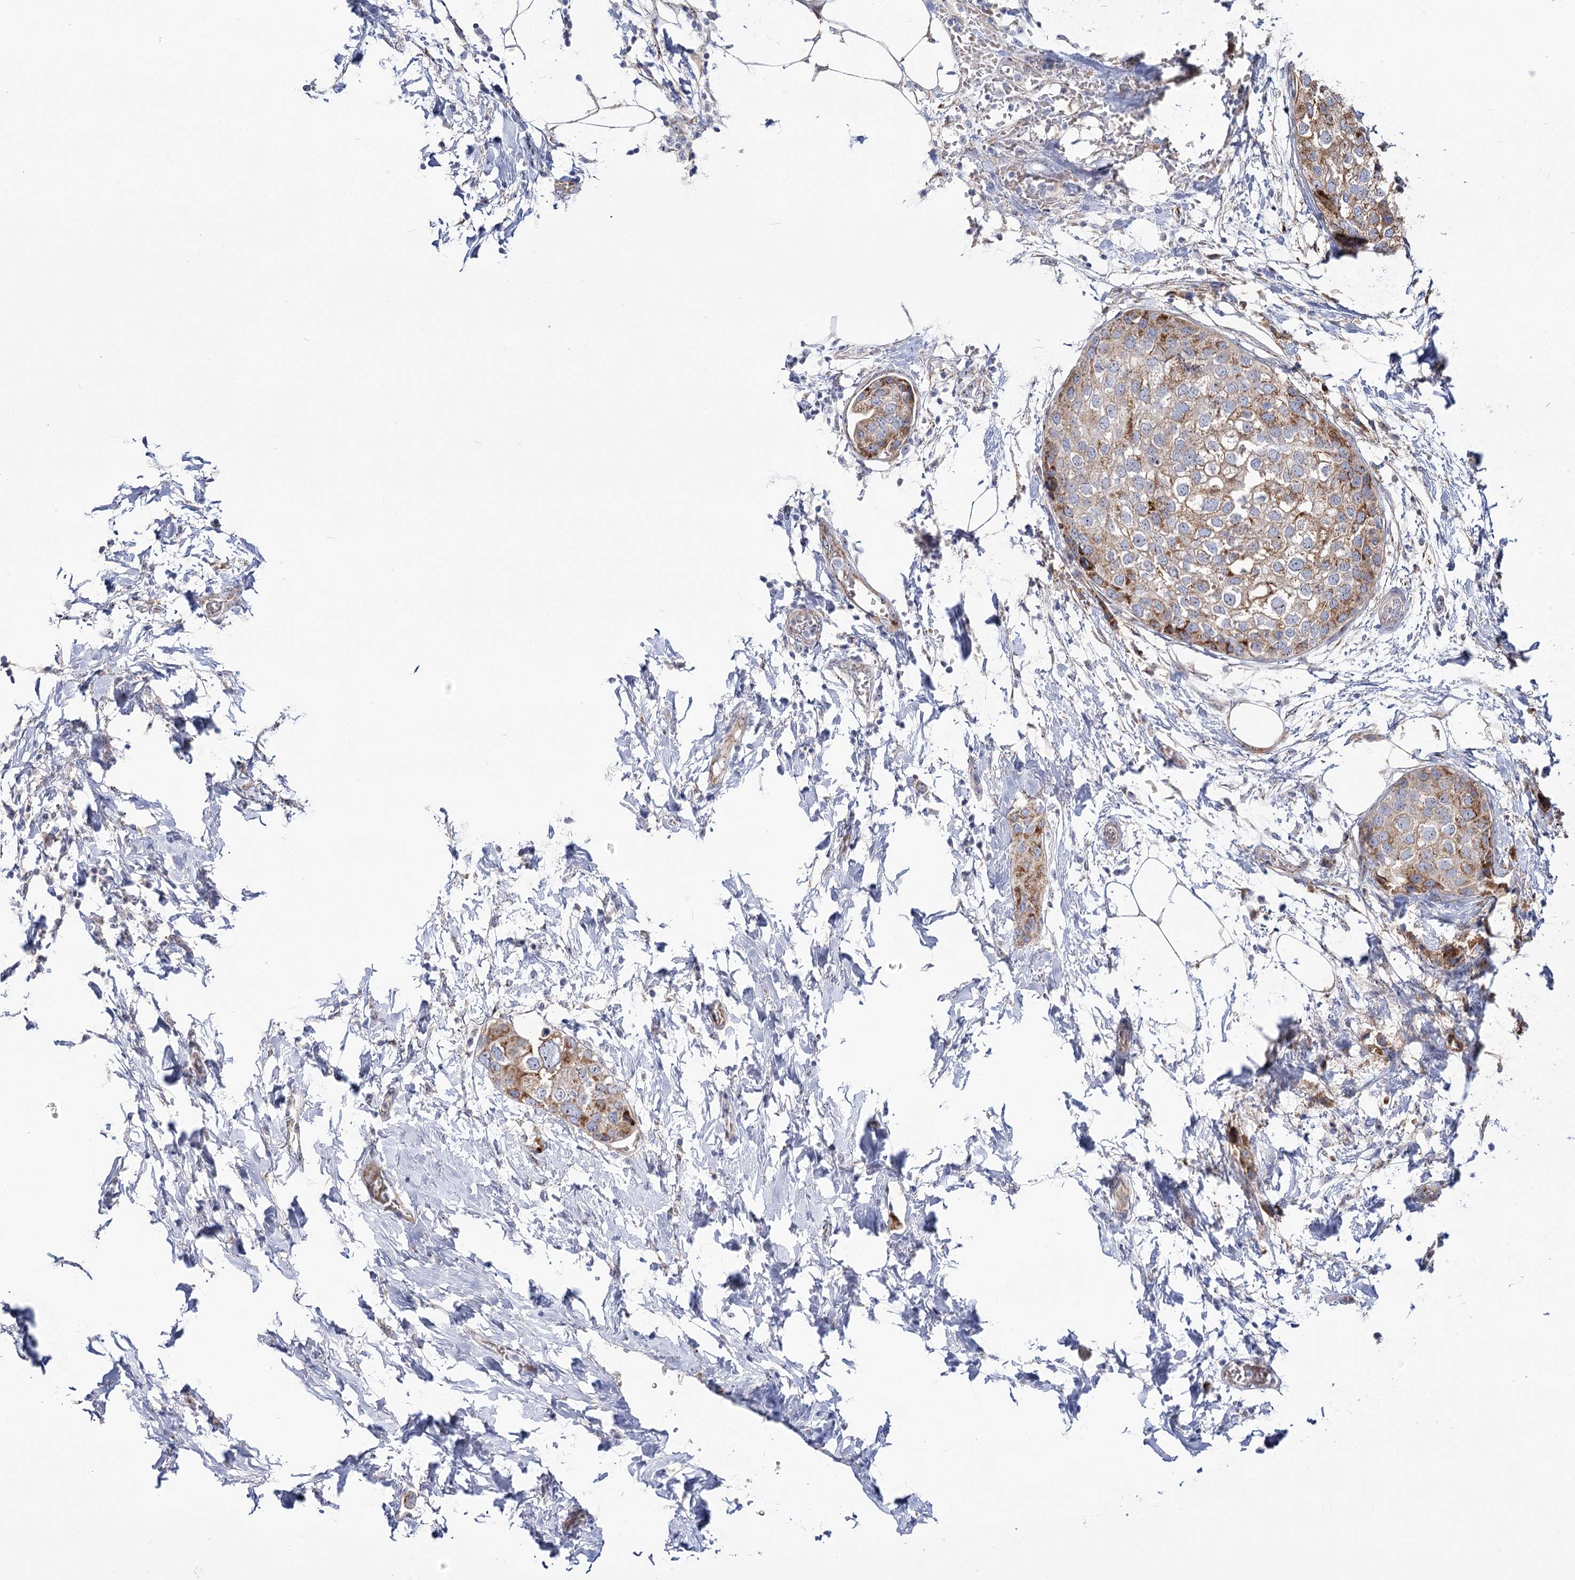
{"staining": {"intensity": "moderate", "quantity": "25%-75%", "location": "cytoplasmic/membranous"}, "tissue": "urothelial cancer", "cell_type": "Tumor cells", "image_type": "cancer", "snomed": [{"axis": "morphology", "description": "Urothelial carcinoma, High grade"}, {"axis": "topography", "description": "Urinary bladder"}], "caption": "IHC (DAB) staining of human urothelial cancer reveals moderate cytoplasmic/membranous protein positivity in about 25%-75% of tumor cells.", "gene": "SUOX", "patient": {"sex": "male", "age": 64}}